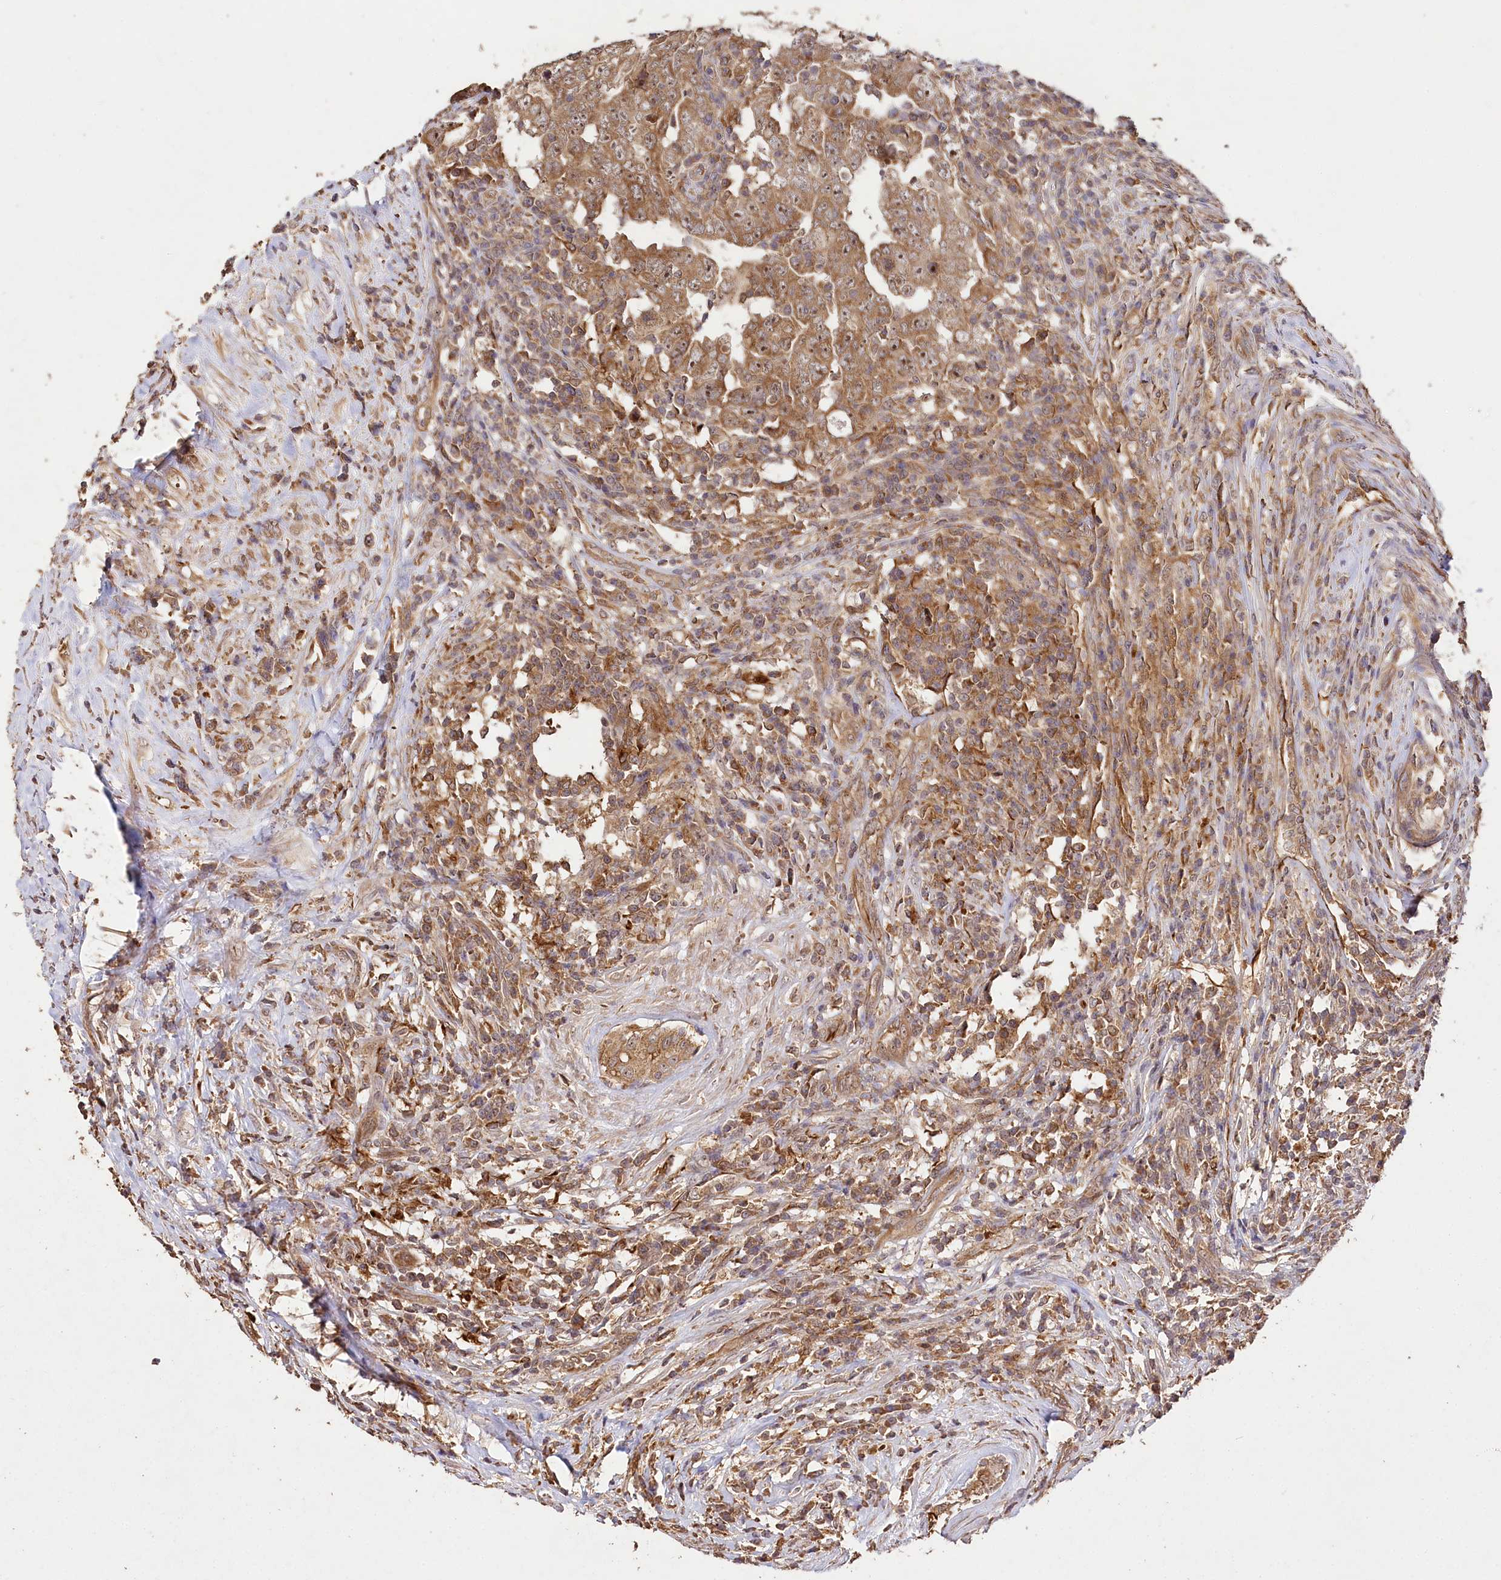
{"staining": {"intensity": "moderate", "quantity": ">75%", "location": "cytoplasmic/membranous,nuclear"}, "tissue": "testis cancer", "cell_type": "Tumor cells", "image_type": "cancer", "snomed": [{"axis": "morphology", "description": "Carcinoma, Embryonal, NOS"}, {"axis": "topography", "description": "Testis"}], "caption": "A photomicrograph of human testis cancer (embryonal carcinoma) stained for a protein reveals moderate cytoplasmic/membranous and nuclear brown staining in tumor cells. The staining was performed using DAB (3,3'-diaminobenzidine), with brown indicating positive protein expression. Nuclei are stained blue with hematoxylin.", "gene": "DMXL1", "patient": {"sex": "male", "age": 26}}